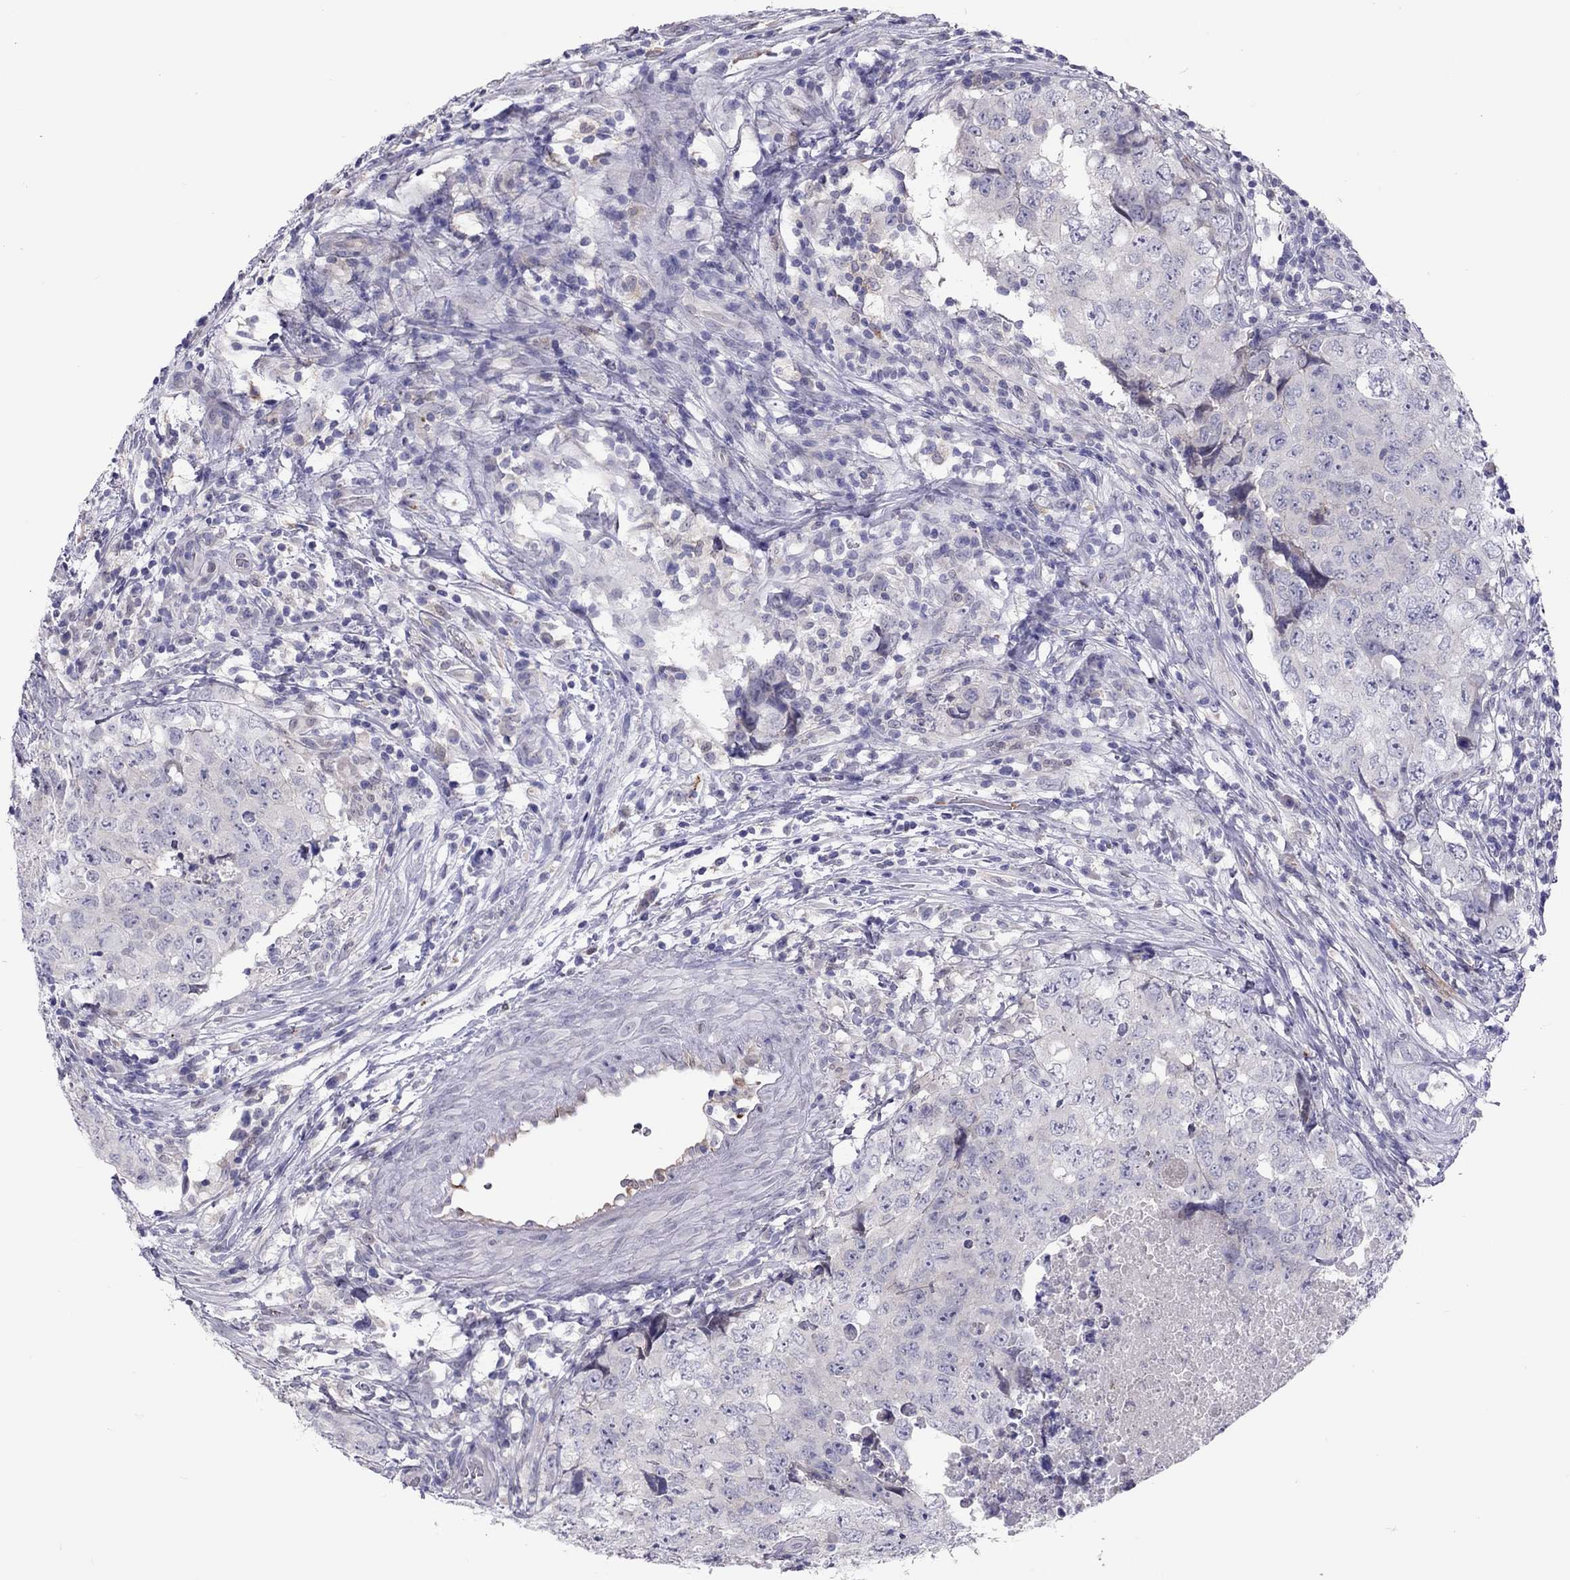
{"staining": {"intensity": "negative", "quantity": "none", "location": "none"}, "tissue": "testis cancer", "cell_type": "Tumor cells", "image_type": "cancer", "snomed": [{"axis": "morphology", "description": "Seminoma, NOS"}, {"axis": "topography", "description": "Testis"}], "caption": "Immunohistochemistry (IHC) of testis cancer displays no staining in tumor cells.", "gene": "ADORA2A", "patient": {"sex": "male", "age": 34}}